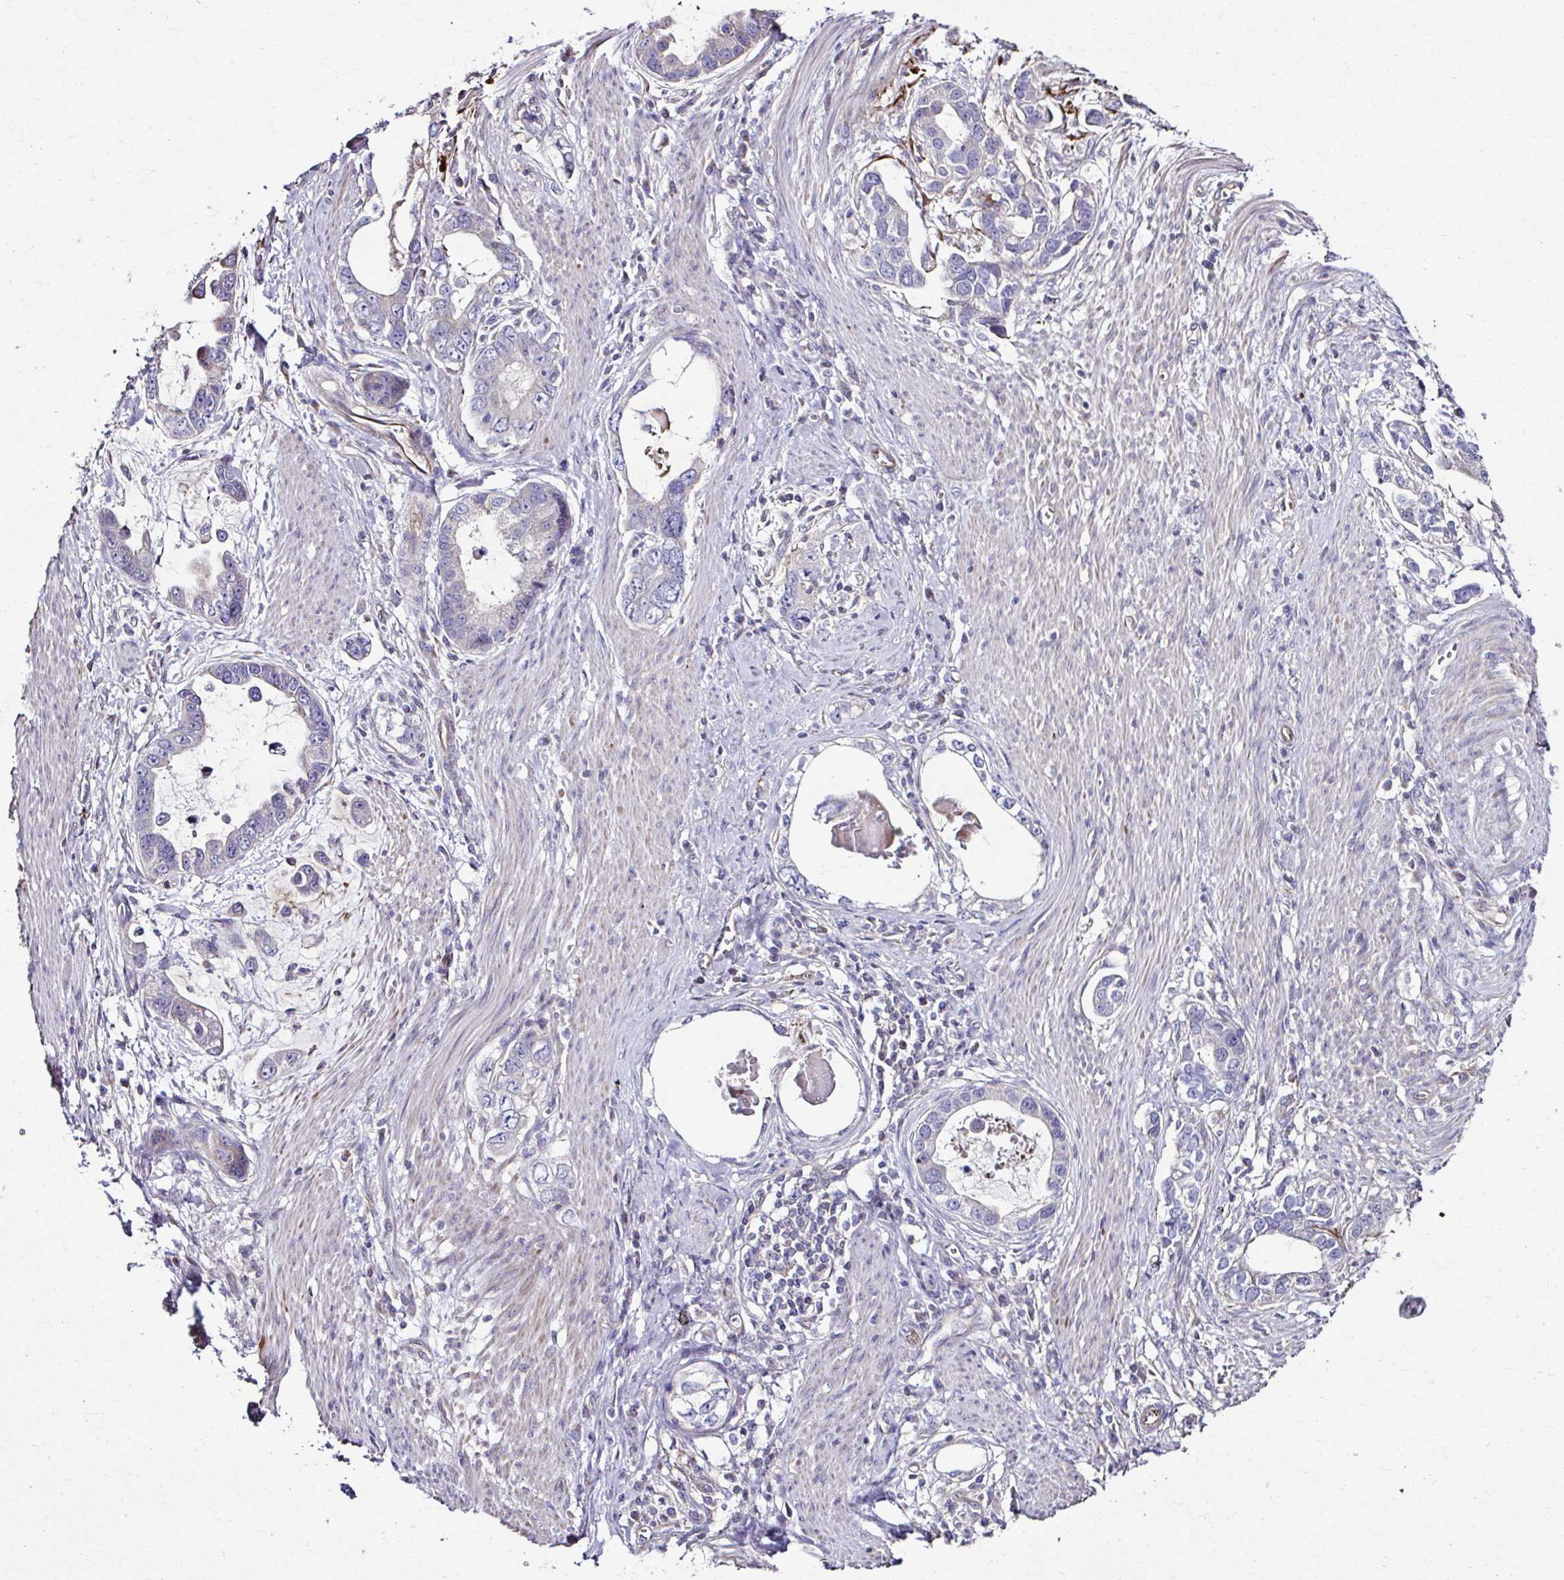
{"staining": {"intensity": "negative", "quantity": "none", "location": "none"}, "tissue": "stomach cancer", "cell_type": "Tumor cells", "image_type": "cancer", "snomed": [{"axis": "morphology", "description": "Adenocarcinoma, NOS"}, {"axis": "topography", "description": "Stomach, lower"}], "caption": "Histopathology image shows no protein positivity in tumor cells of adenocarcinoma (stomach) tissue. Brightfield microscopy of IHC stained with DAB (brown) and hematoxylin (blue), captured at high magnification.", "gene": "CCDC85C", "patient": {"sex": "female", "age": 93}}